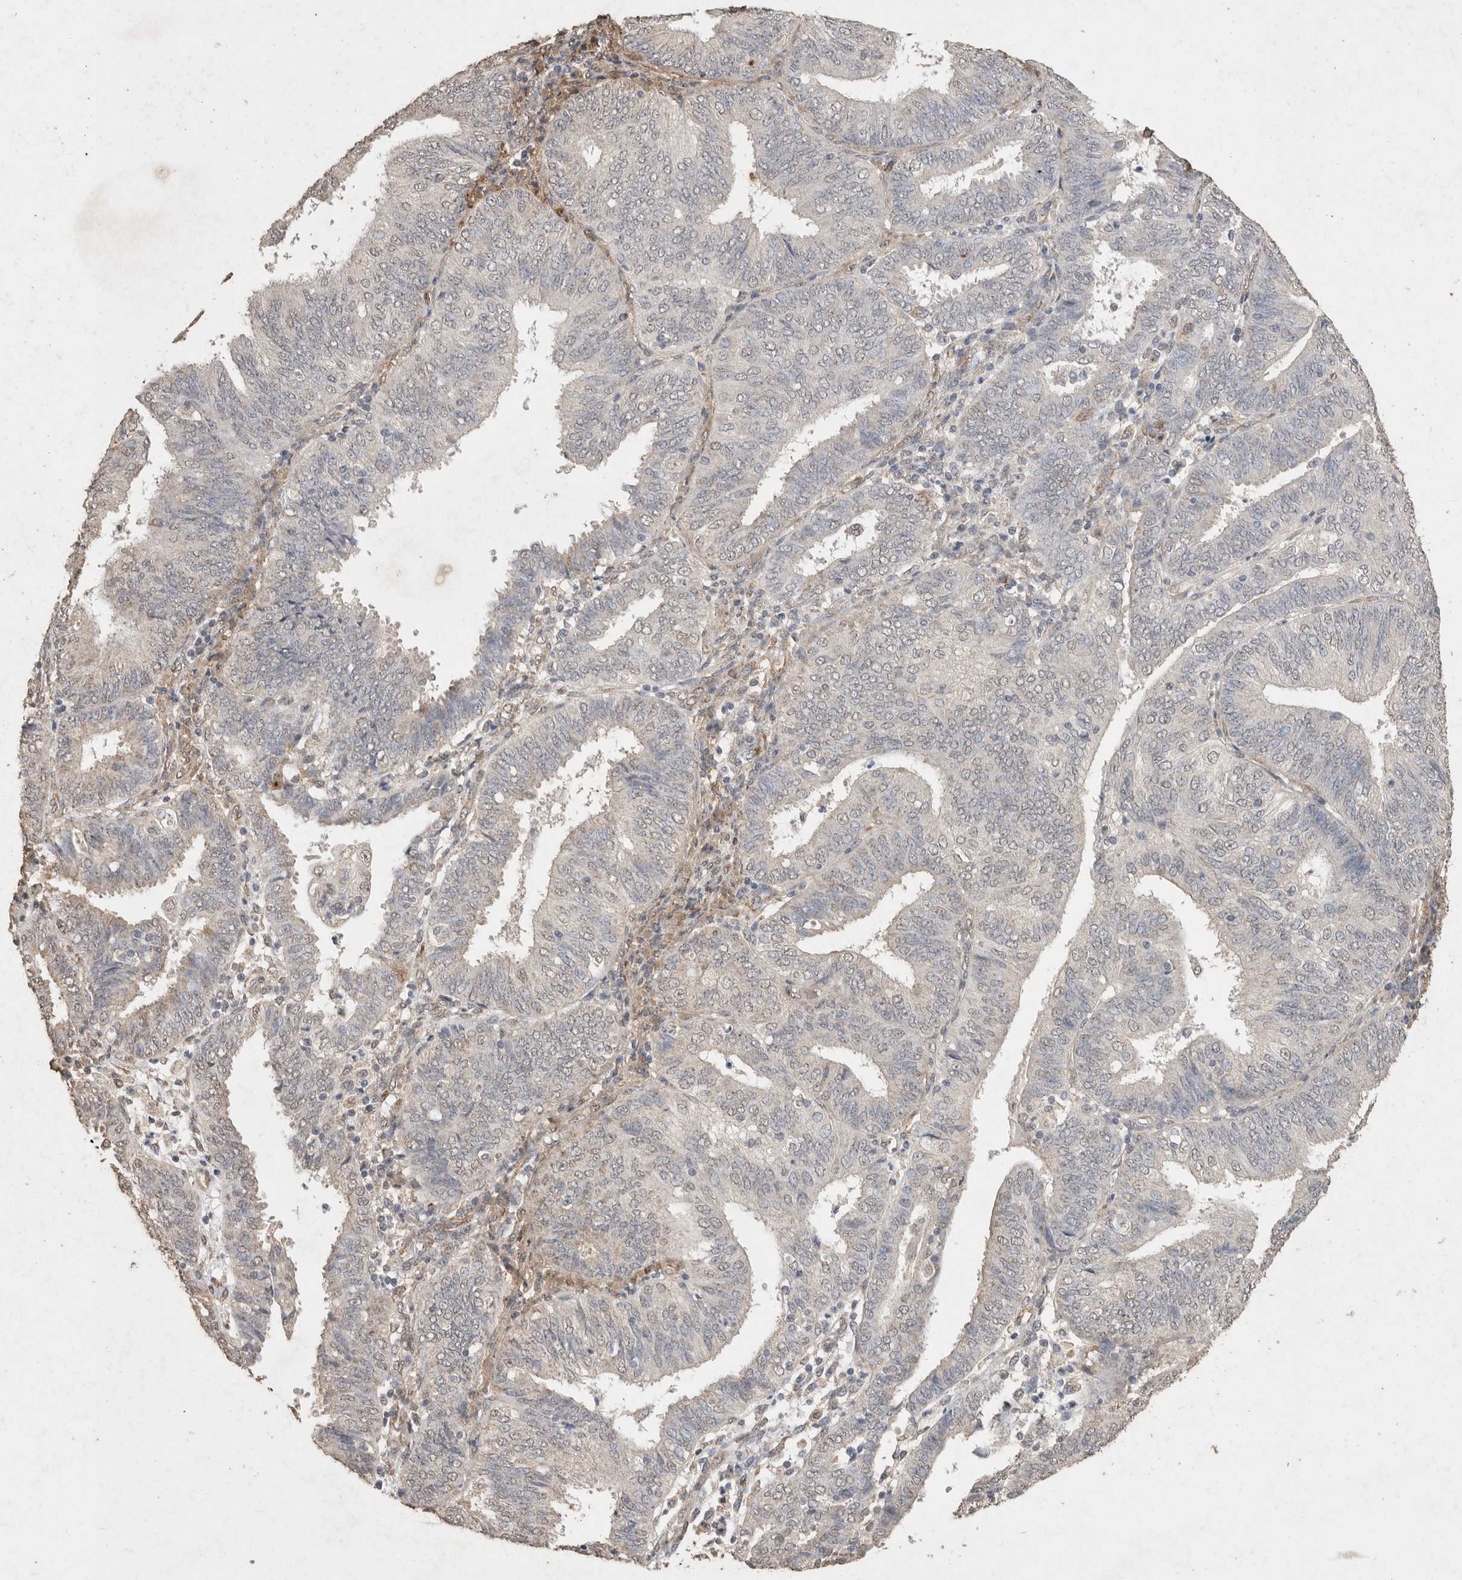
{"staining": {"intensity": "negative", "quantity": "none", "location": "none"}, "tissue": "endometrial cancer", "cell_type": "Tumor cells", "image_type": "cancer", "snomed": [{"axis": "morphology", "description": "Adenocarcinoma, NOS"}, {"axis": "topography", "description": "Endometrium"}], "caption": "A photomicrograph of human endometrial cancer is negative for staining in tumor cells.", "gene": "C1QTNF5", "patient": {"sex": "female", "age": 58}}